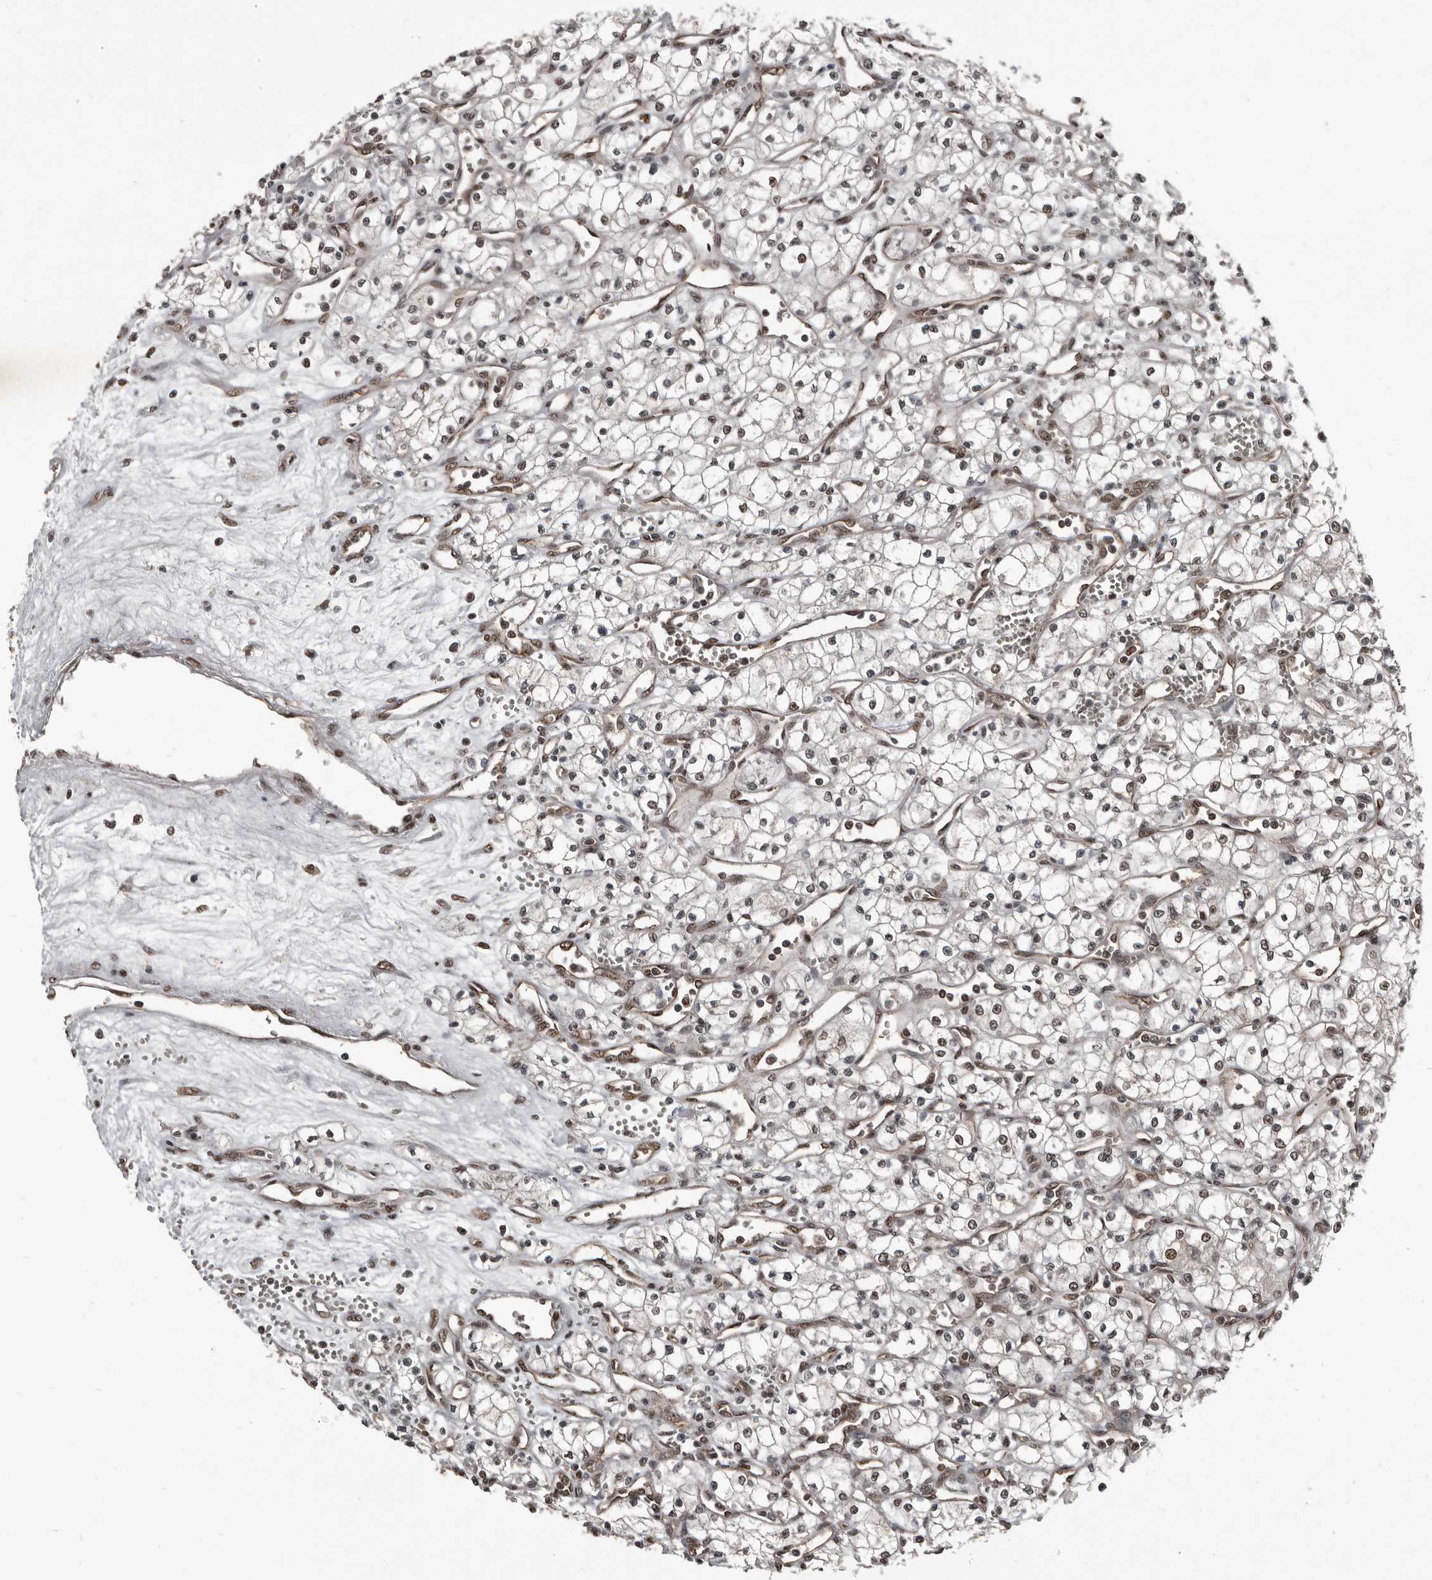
{"staining": {"intensity": "moderate", "quantity": ">75%", "location": "nuclear"}, "tissue": "renal cancer", "cell_type": "Tumor cells", "image_type": "cancer", "snomed": [{"axis": "morphology", "description": "Adenocarcinoma, NOS"}, {"axis": "topography", "description": "Kidney"}], "caption": "An IHC photomicrograph of neoplastic tissue is shown. Protein staining in brown shows moderate nuclear positivity in renal cancer within tumor cells.", "gene": "CHD1L", "patient": {"sex": "male", "age": 59}}